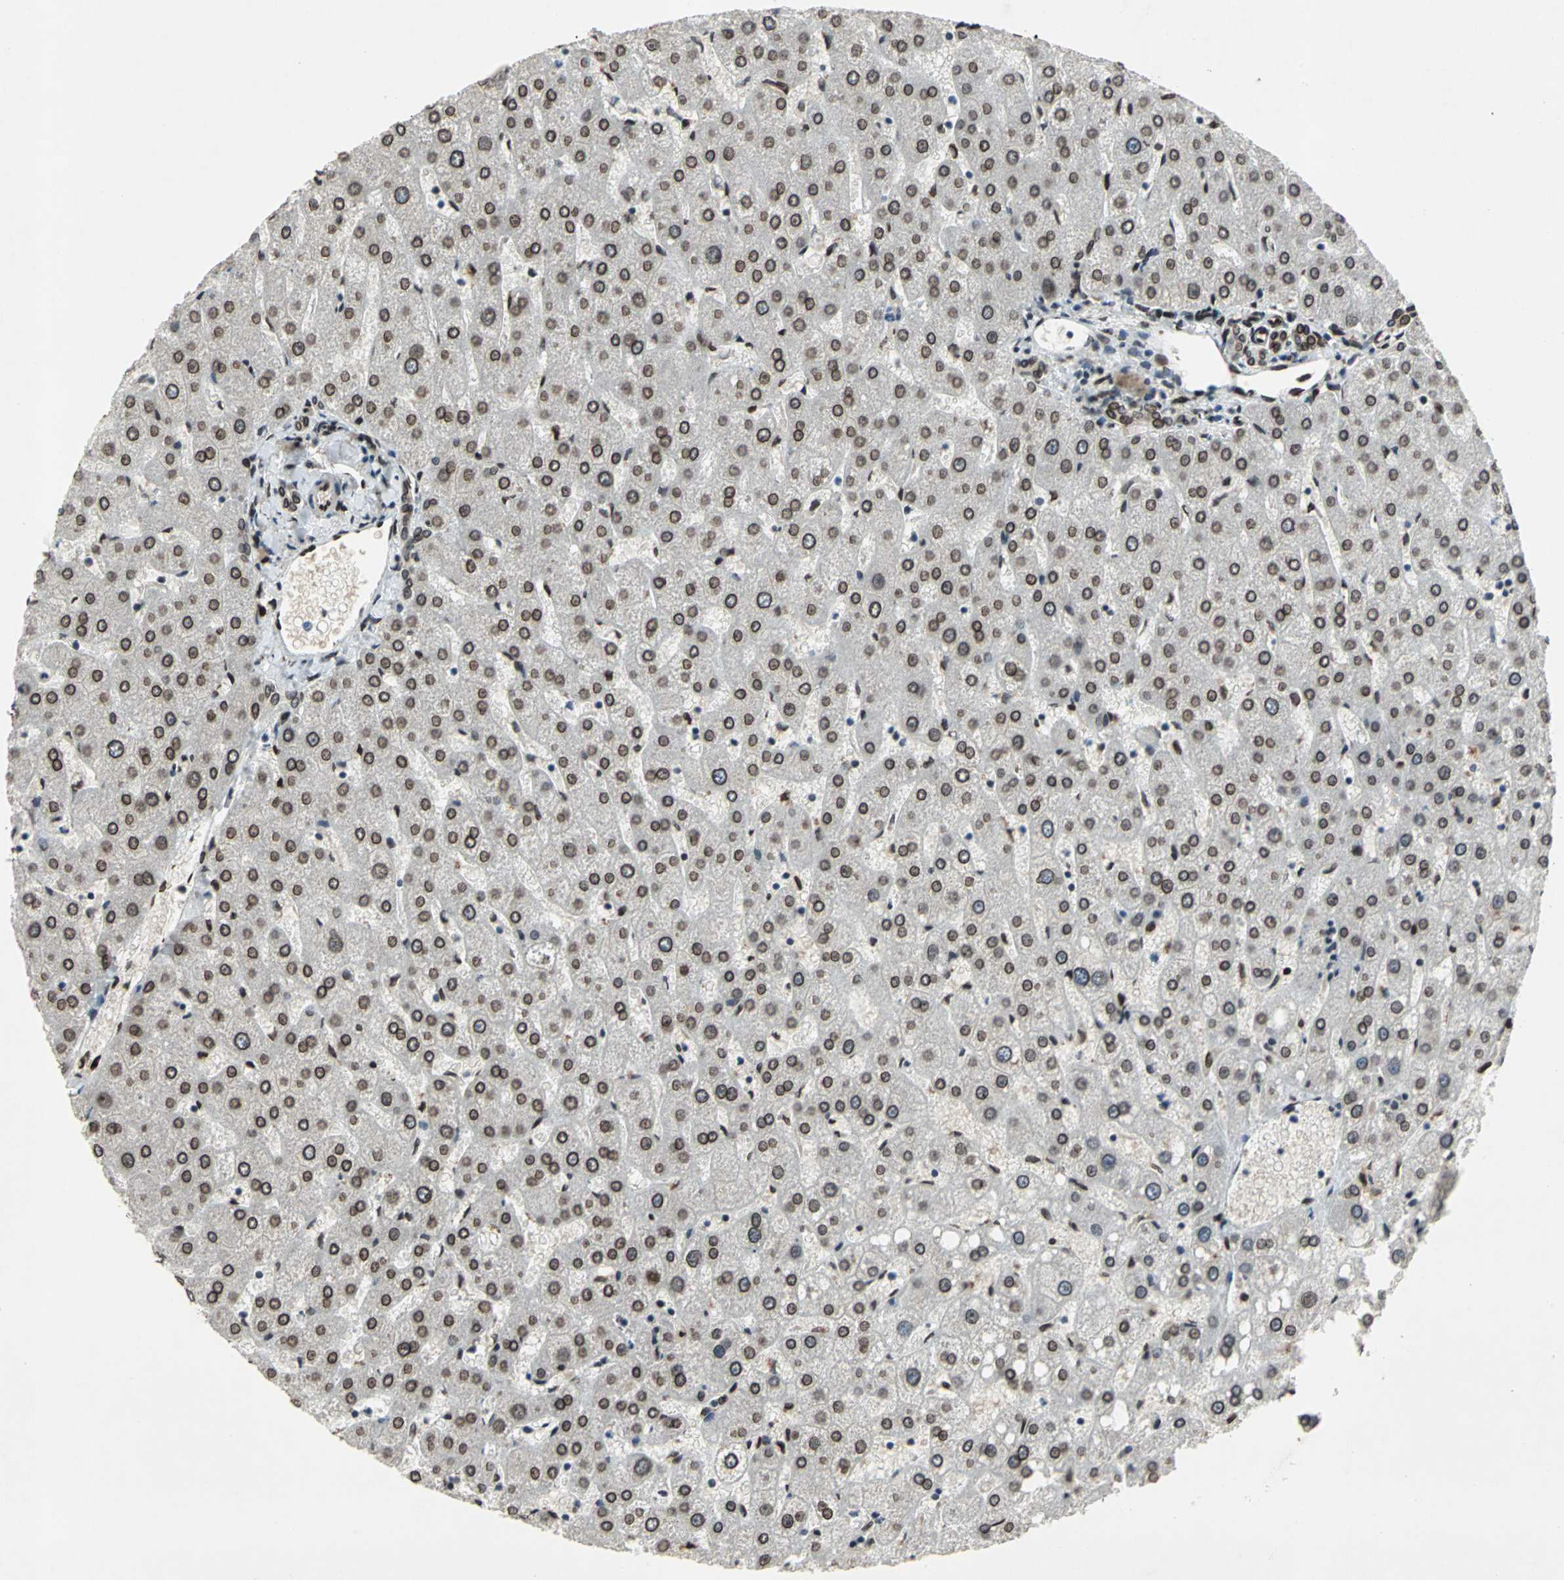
{"staining": {"intensity": "strong", "quantity": ">75%", "location": "cytoplasmic/membranous,nuclear"}, "tissue": "liver", "cell_type": "Cholangiocytes", "image_type": "normal", "snomed": [{"axis": "morphology", "description": "Normal tissue, NOS"}, {"axis": "topography", "description": "Liver"}], "caption": "High-power microscopy captured an immunohistochemistry micrograph of benign liver, revealing strong cytoplasmic/membranous,nuclear staining in approximately >75% of cholangiocytes.", "gene": "ISY1", "patient": {"sex": "male", "age": 67}}